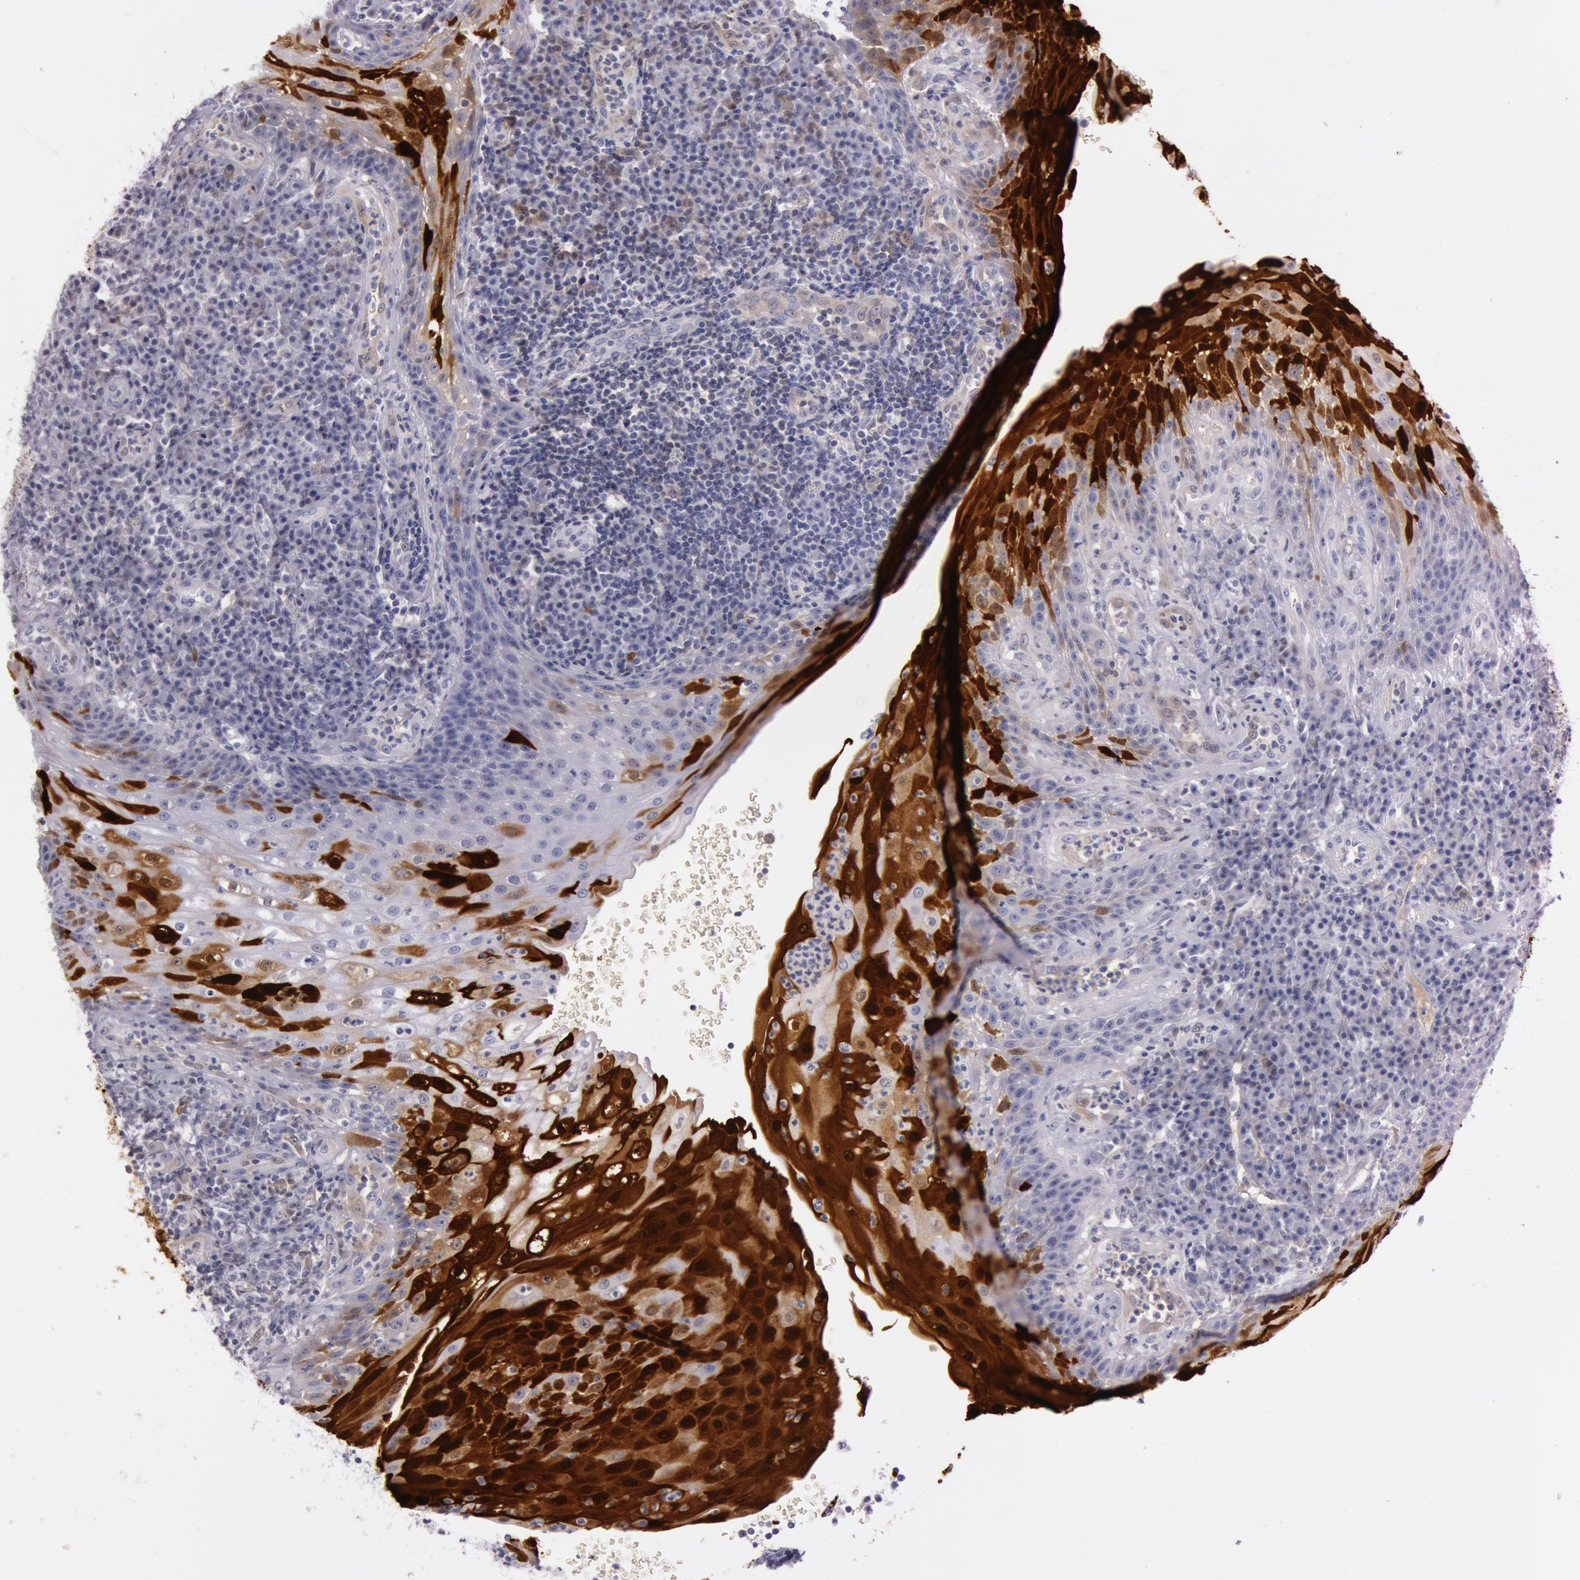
{"staining": {"intensity": "negative", "quantity": "none", "location": "none"}, "tissue": "tonsil", "cell_type": "Germinal center cells", "image_type": "normal", "snomed": [{"axis": "morphology", "description": "Normal tissue, NOS"}, {"axis": "topography", "description": "Tonsil"}], "caption": "The IHC image has no significant positivity in germinal center cells of tonsil. Nuclei are stained in blue.", "gene": "S100A7", "patient": {"sex": "female", "age": 40}}